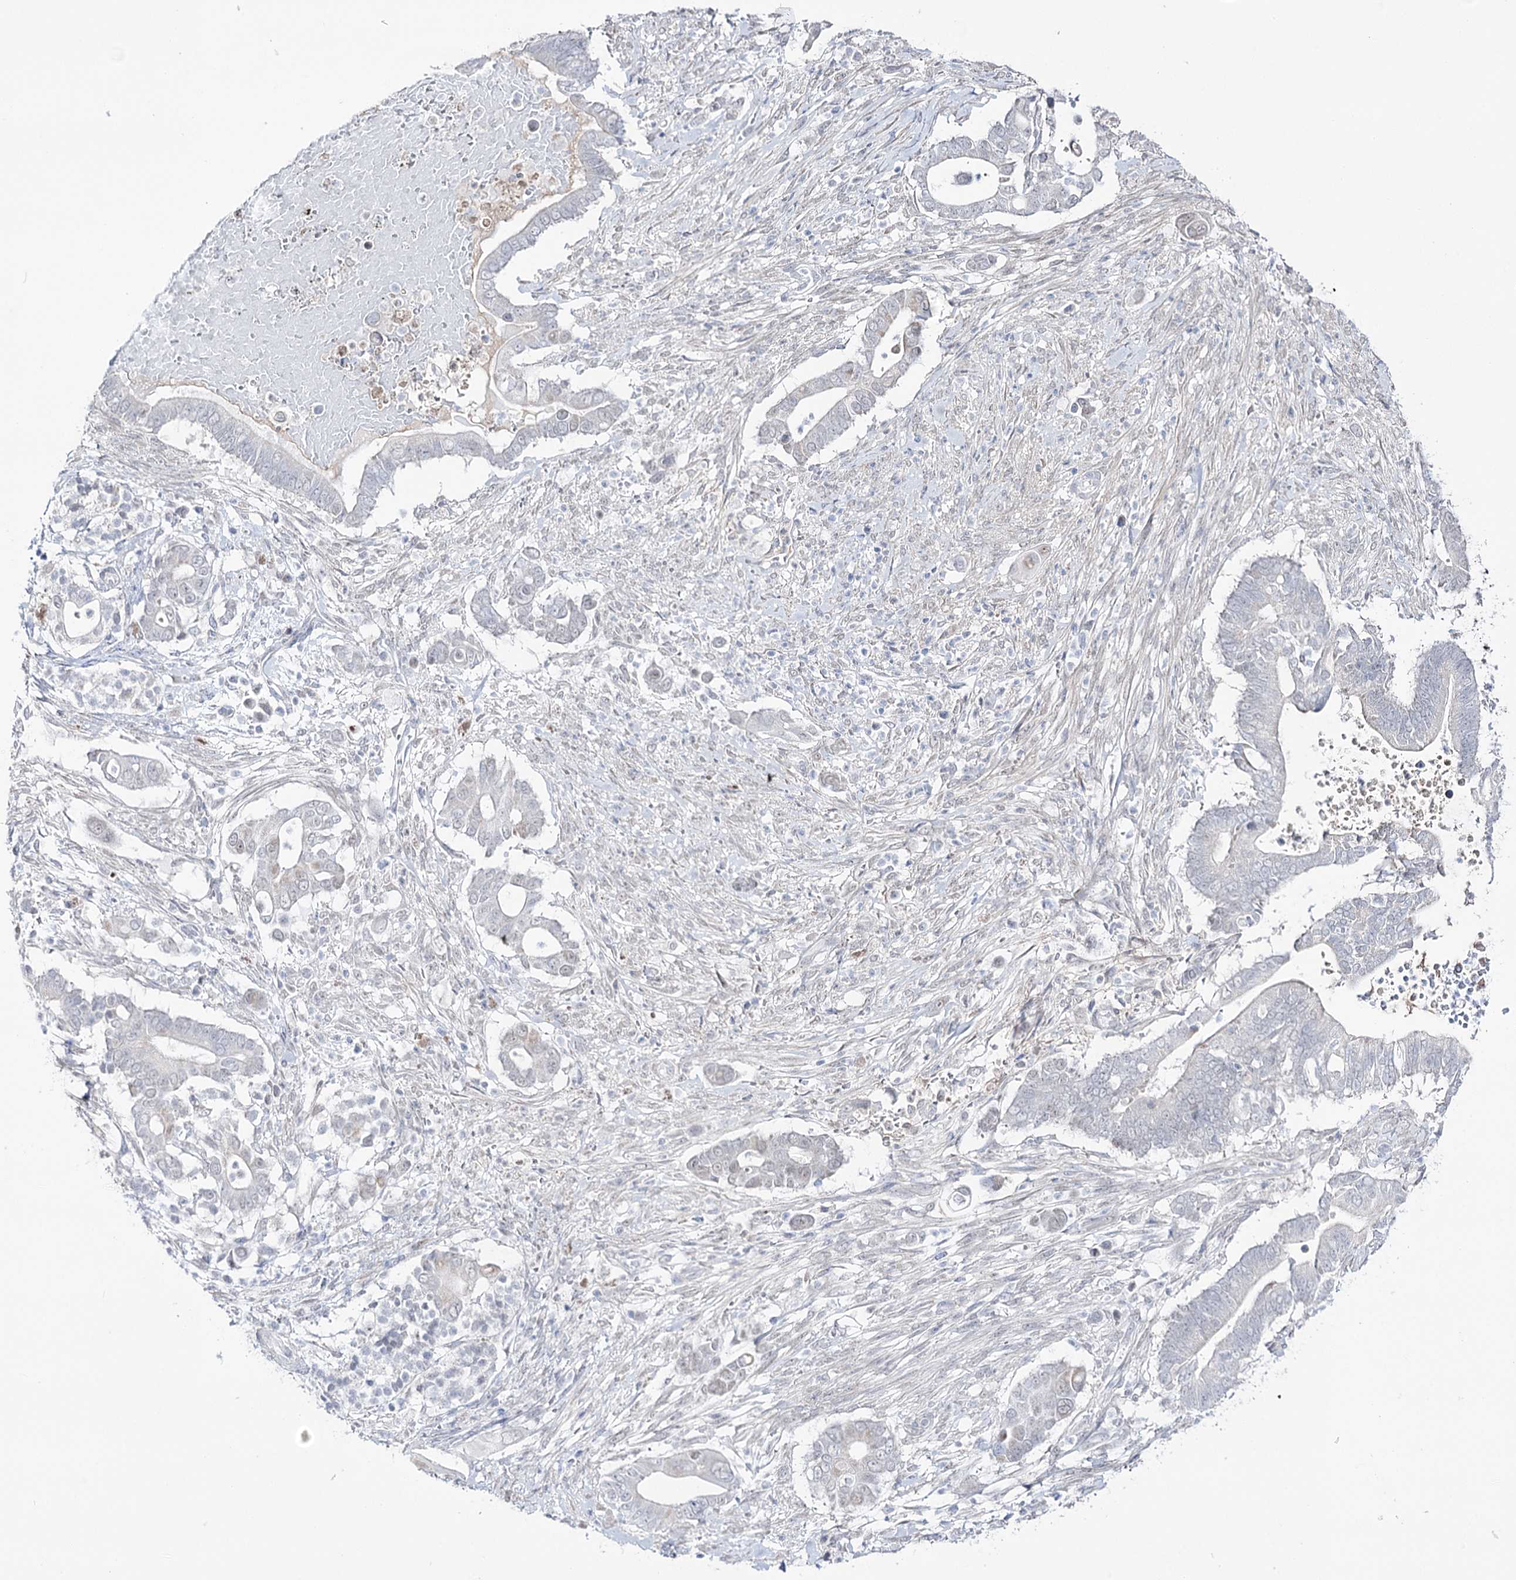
{"staining": {"intensity": "negative", "quantity": "none", "location": "none"}, "tissue": "pancreatic cancer", "cell_type": "Tumor cells", "image_type": "cancer", "snomed": [{"axis": "morphology", "description": "Adenocarcinoma, NOS"}, {"axis": "topography", "description": "Pancreas"}], "caption": "Immunohistochemistry of human pancreatic adenocarcinoma demonstrates no expression in tumor cells.", "gene": "RBM15B", "patient": {"sex": "male", "age": 68}}